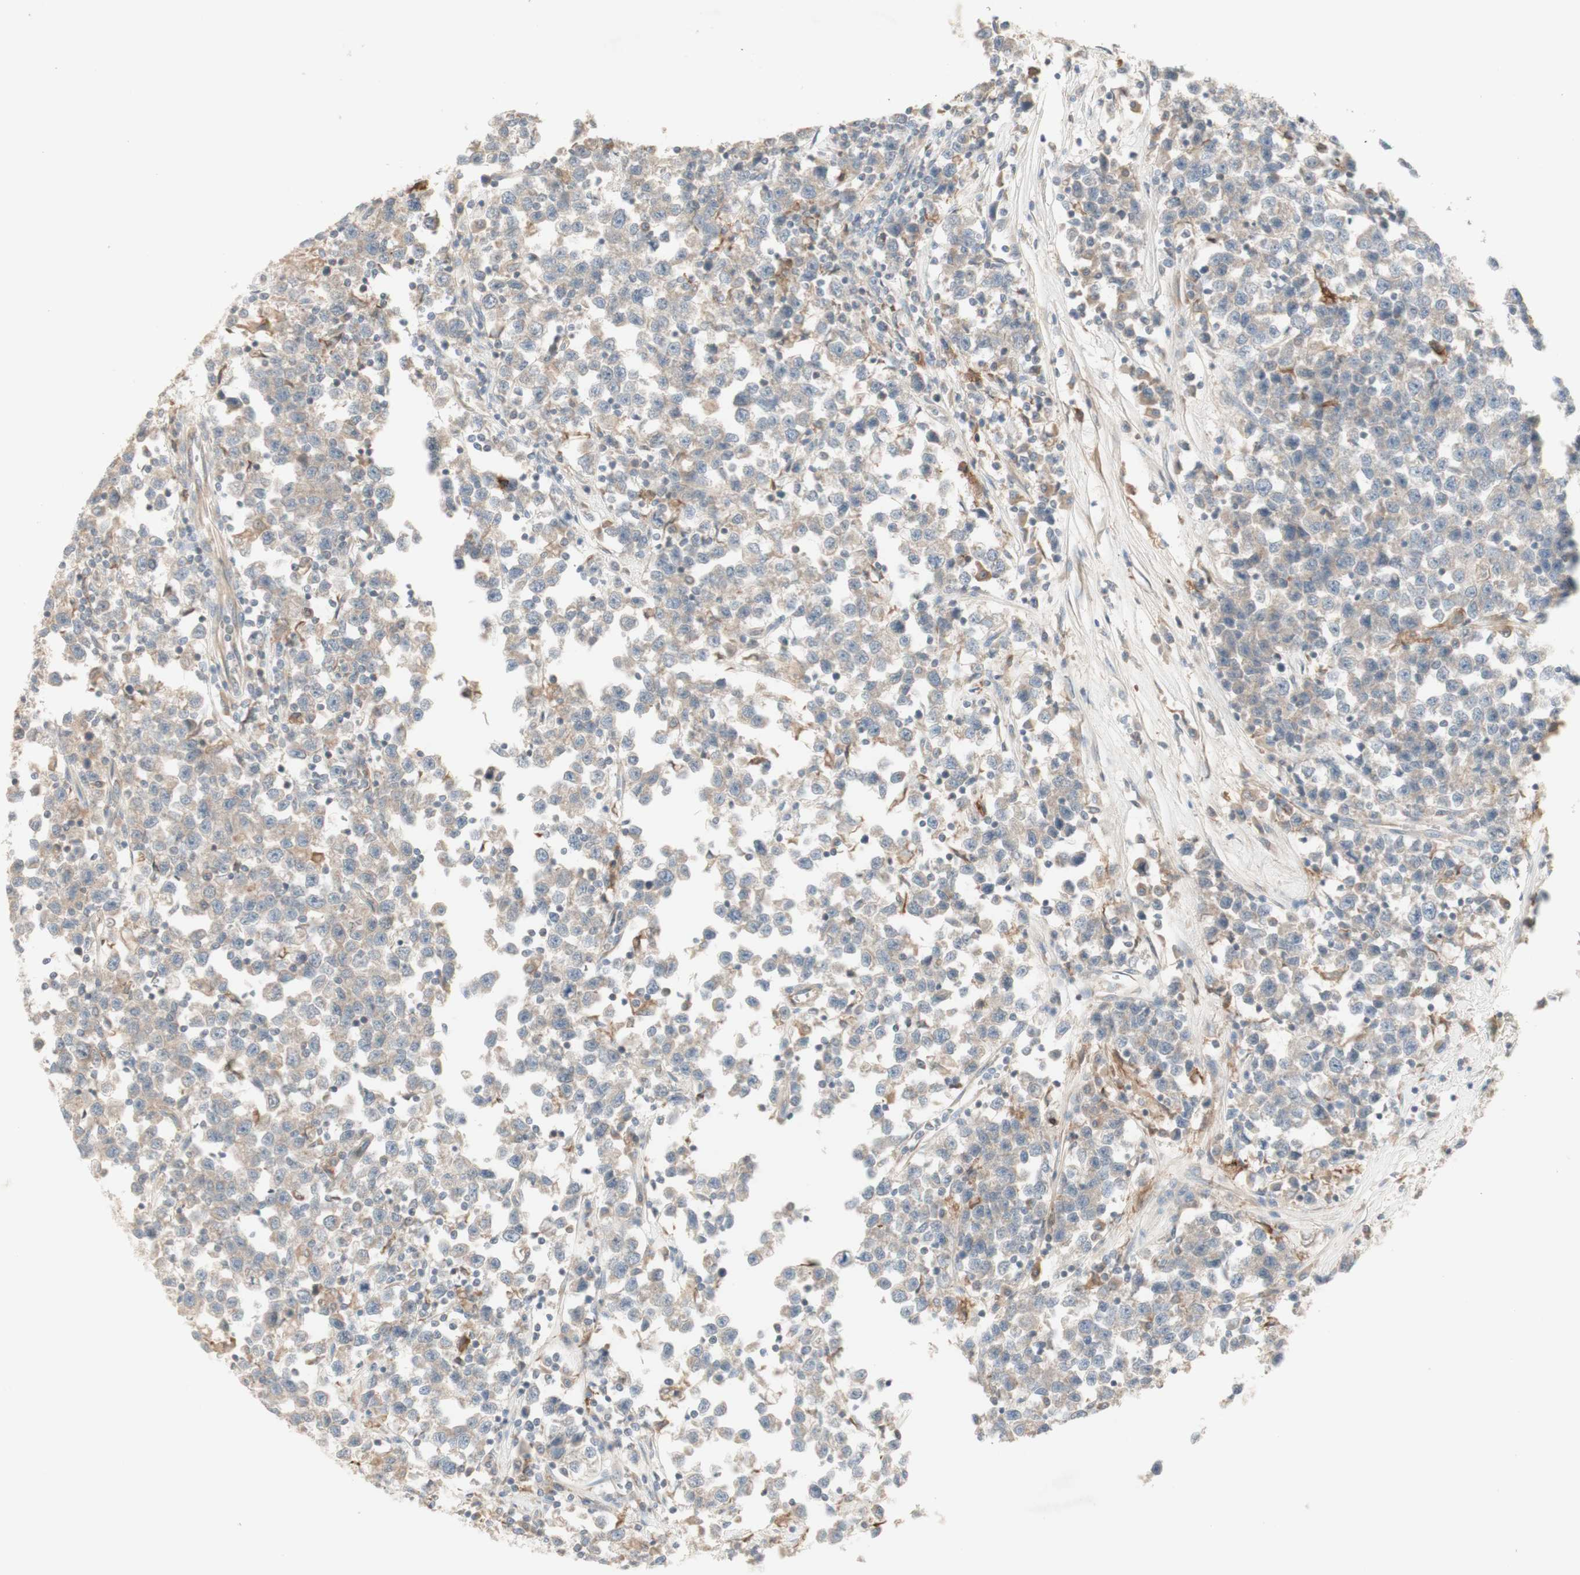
{"staining": {"intensity": "weak", "quantity": "<25%", "location": "cytoplasmic/membranous"}, "tissue": "testis cancer", "cell_type": "Tumor cells", "image_type": "cancer", "snomed": [{"axis": "morphology", "description": "Seminoma, NOS"}, {"axis": "topography", "description": "Testis"}], "caption": "Immunohistochemical staining of testis cancer (seminoma) reveals no significant expression in tumor cells.", "gene": "PTGER4", "patient": {"sex": "male", "age": 43}}